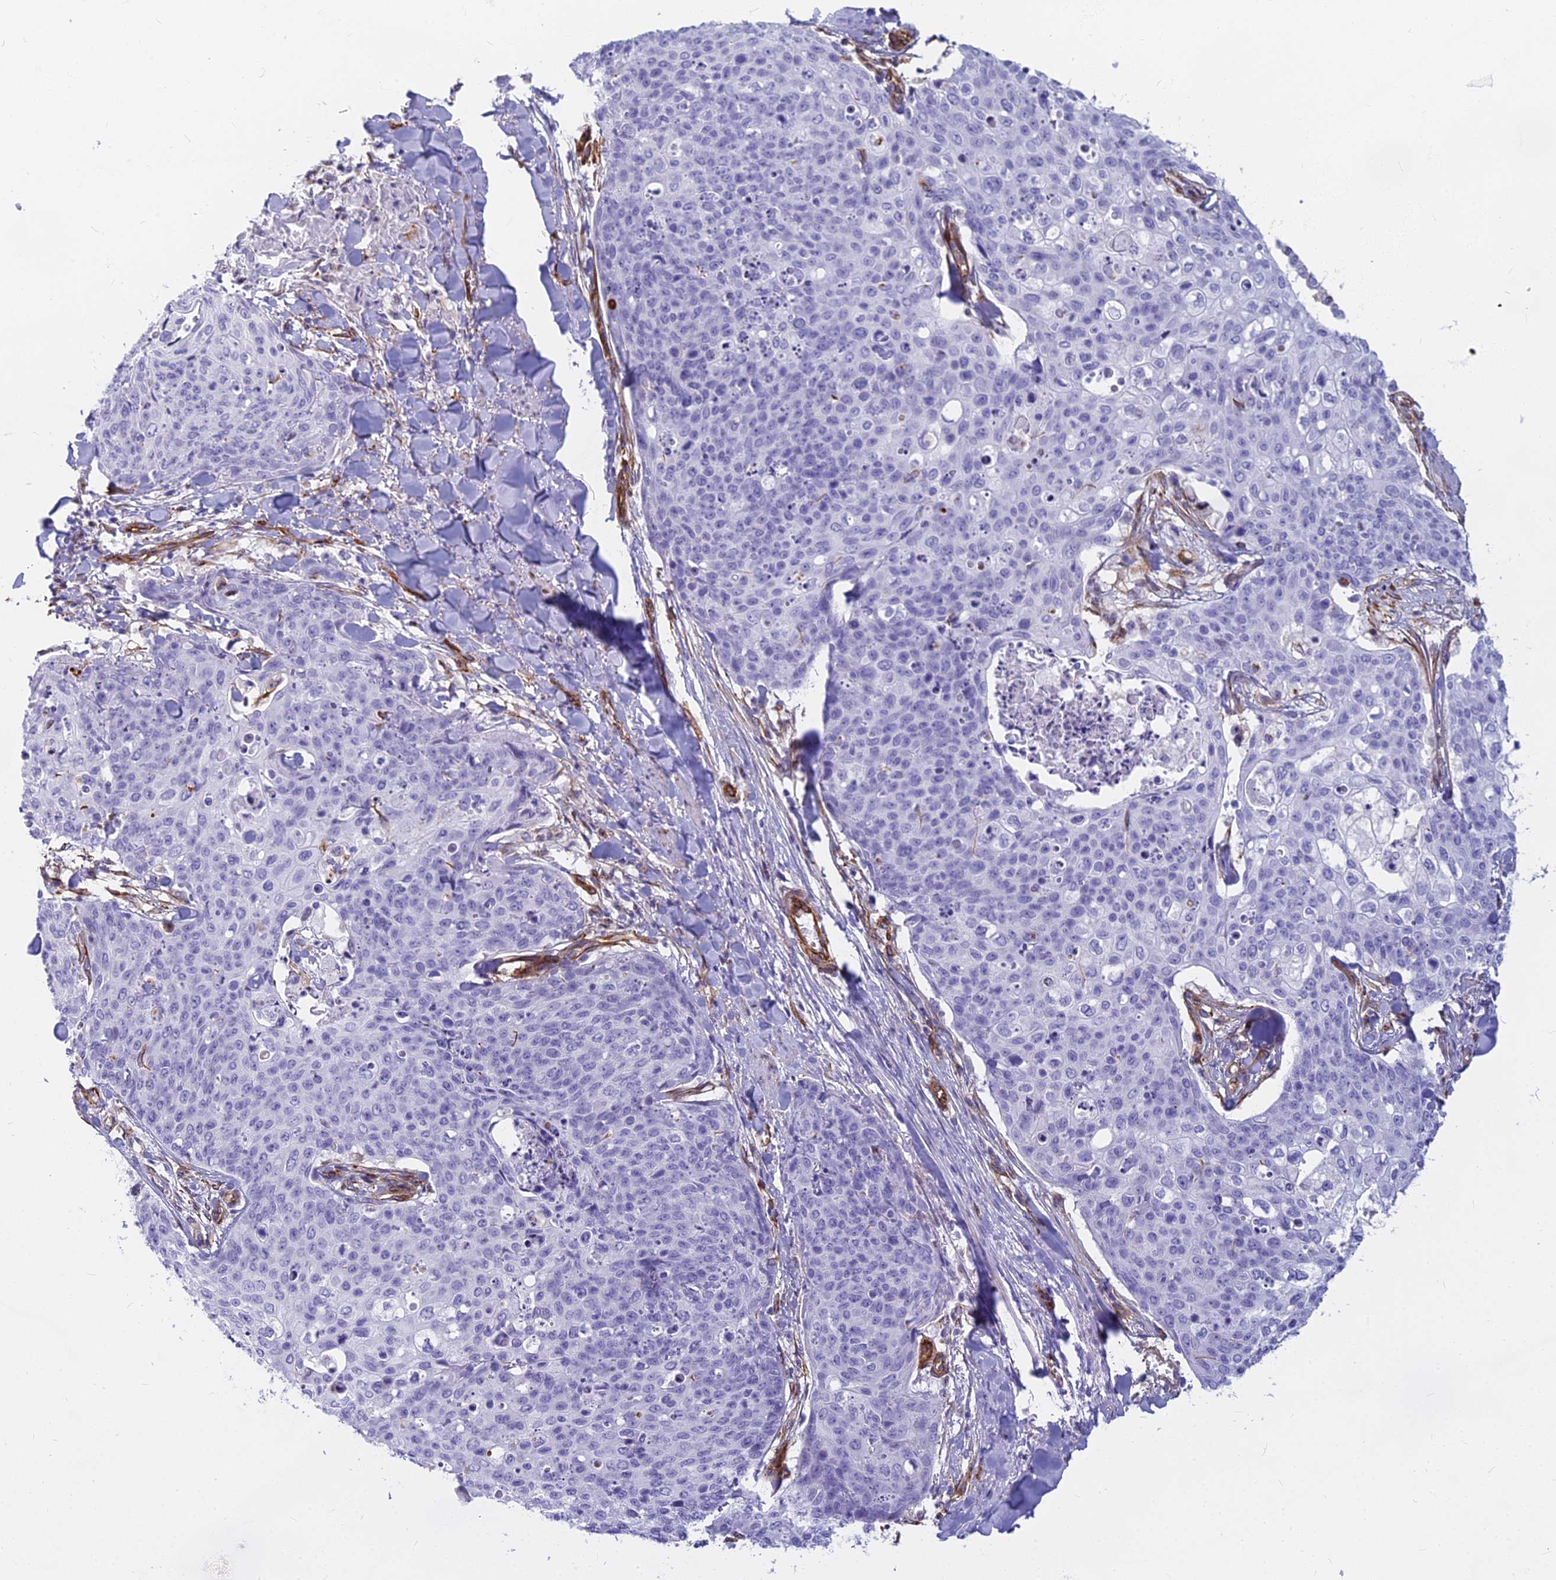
{"staining": {"intensity": "negative", "quantity": "none", "location": "none"}, "tissue": "skin cancer", "cell_type": "Tumor cells", "image_type": "cancer", "snomed": [{"axis": "morphology", "description": "Squamous cell carcinoma, NOS"}, {"axis": "topography", "description": "Skin"}, {"axis": "topography", "description": "Vulva"}], "caption": "DAB immunohistochemical staining of skin cancer reveals no significant expression in tumor cells. (Brightfield microscopy of DAB (3,3'-diaminobenzidine) immunohistochemistry (IHC) at high magnification).", "gene": "EVI2A", "patient": {"sex": "female", "age": 85}}